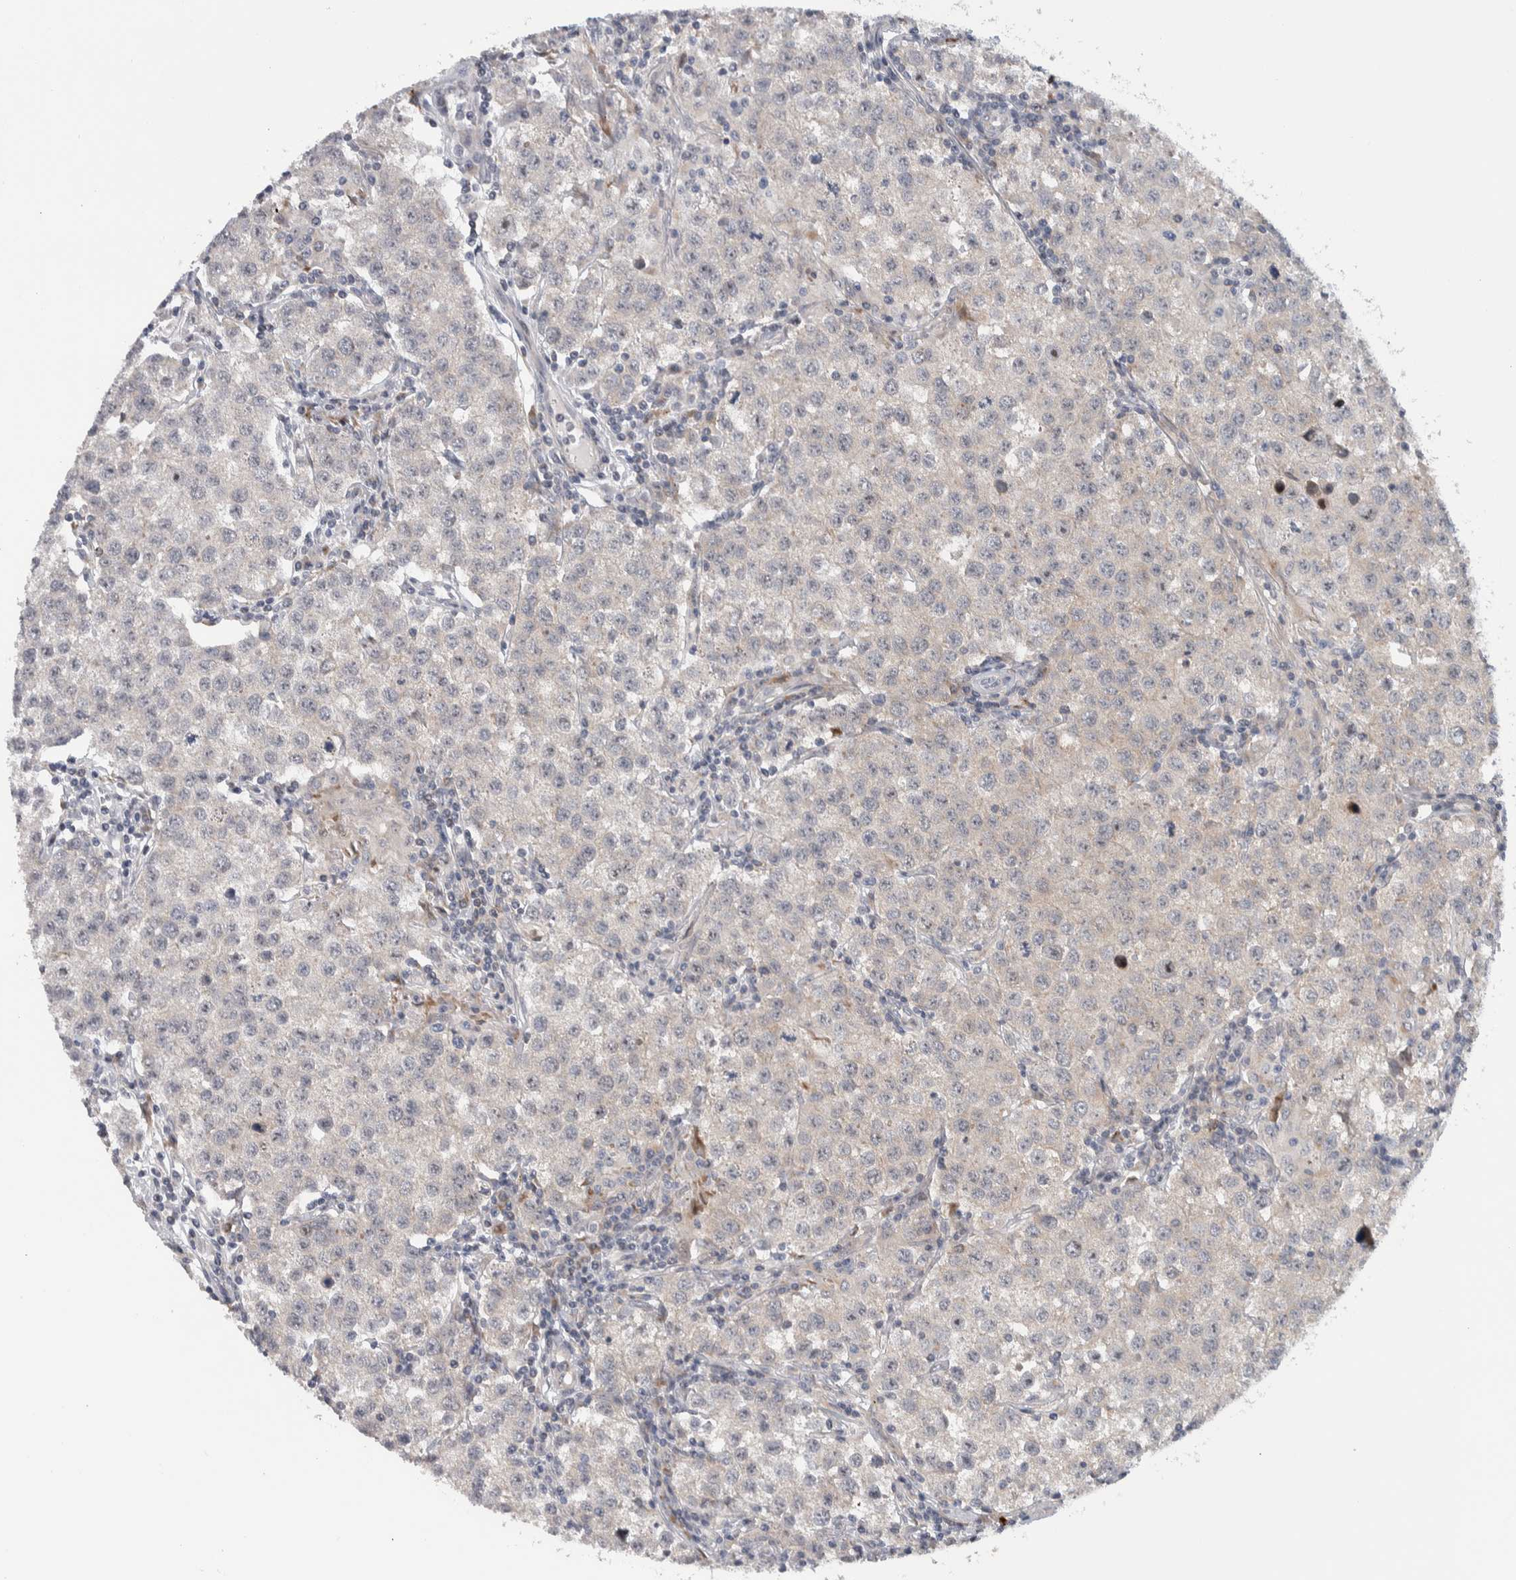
{"staining": {"intensity": "weak", "quantity": "<25%", "location": "cytoplasmic/membranous"}, "tissue": "testis cancer", "cell_type": "Tumor cells", "image_type": "cancer", "snomed": [{"axis": "morphology", "description": "Seminoma, NOS"}, {"axis": "morphology", "description": "Carcinoma, Embryonal, NOS"}, {"axis": "topography", "description": "Testis"}], "caption": "DAB immunohistochemical staining of testis embryonal carcinoma shows no significant staining in tumor cells. (DAB immunohistochemistry (IHC) with hematoxylin counter stain).", "gene": "PRRG4", "patient": {"sex": "male", "age": 43}}